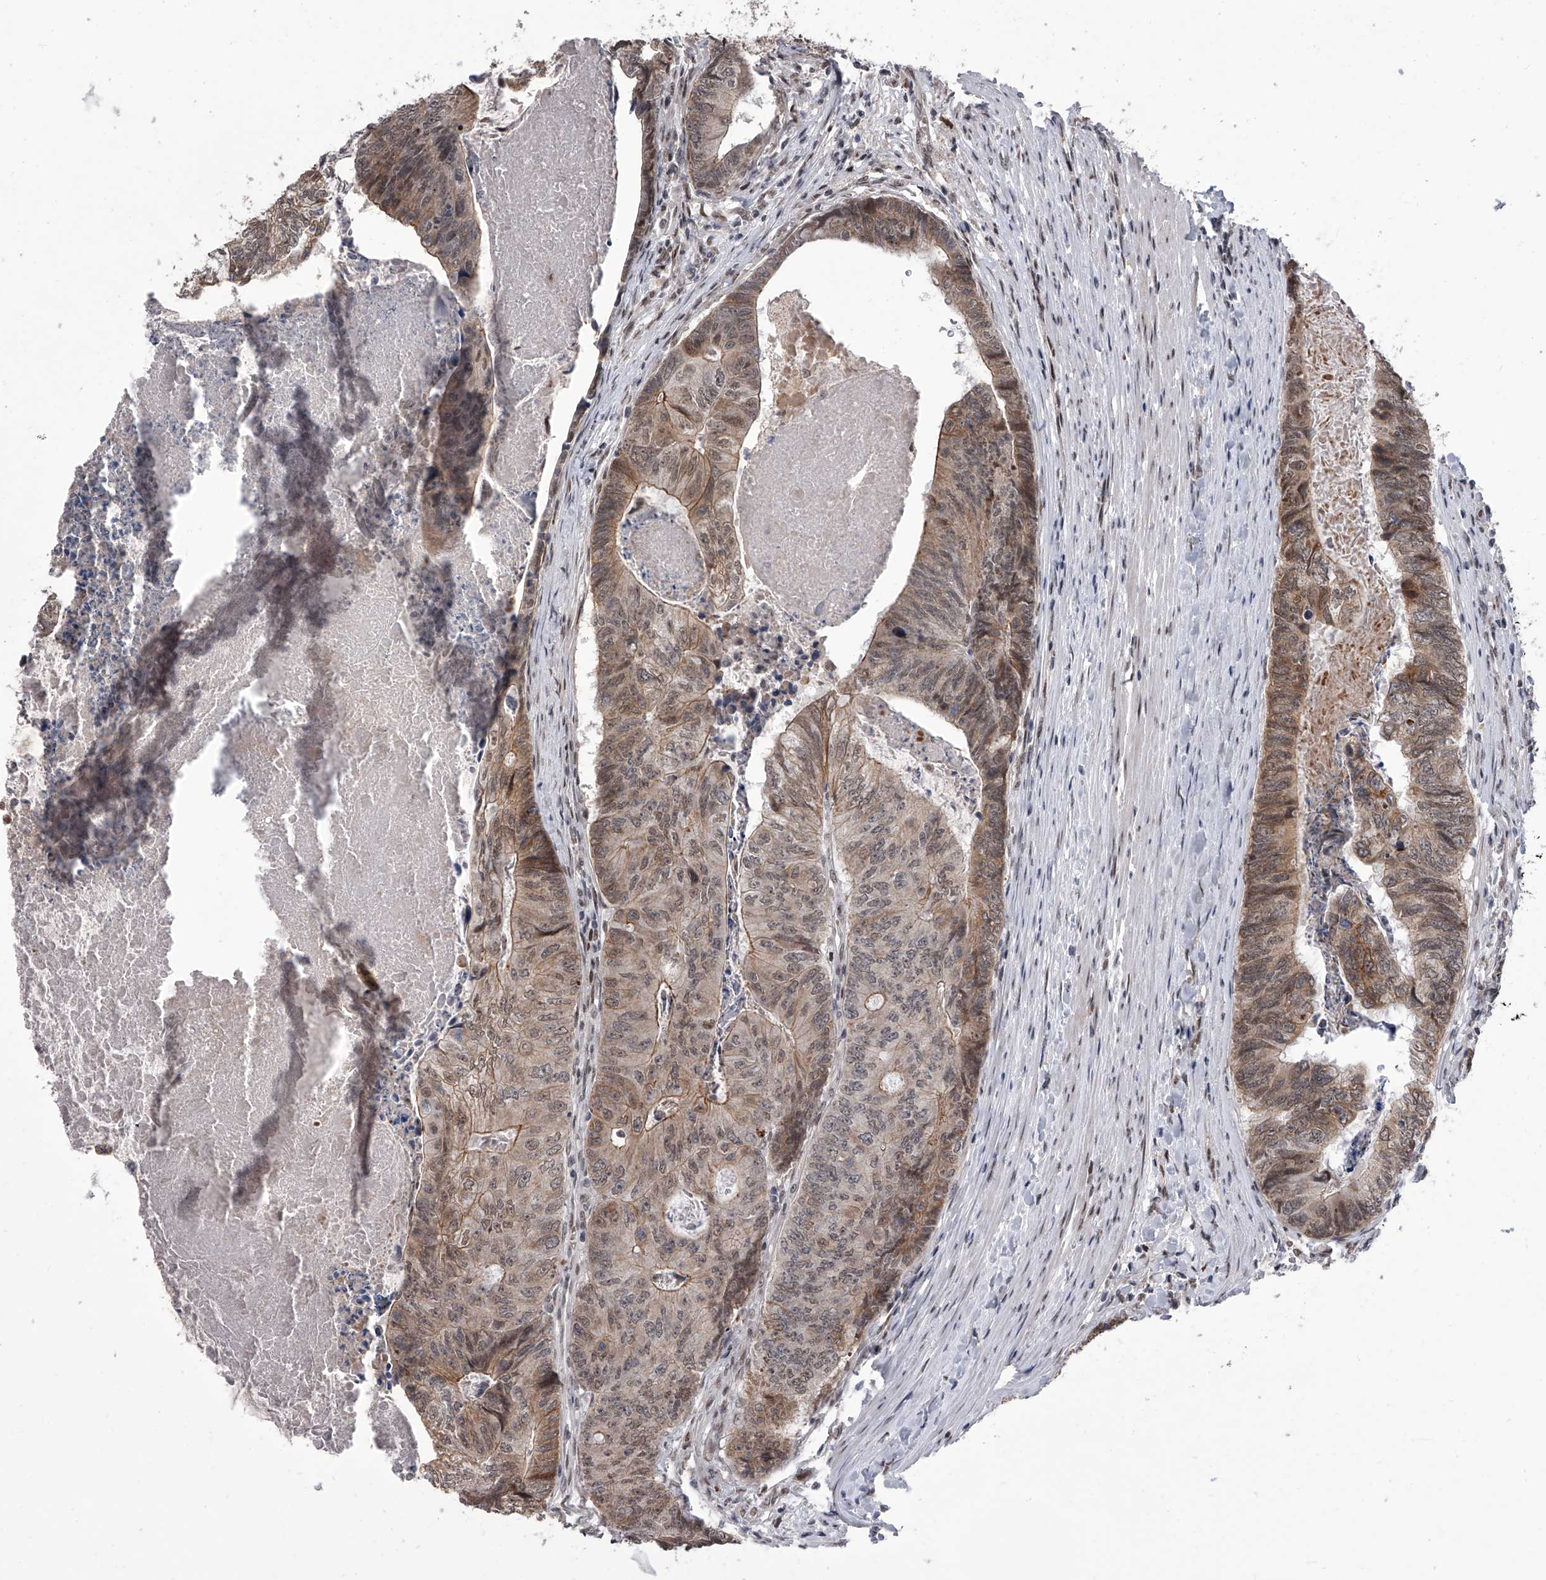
{"staining": {"intensity": "weak", "quantity": ">75%", "location": "cytoplasmic/membranous,nuclear"}, "tissue": "colorectal cancer", "cell_type": "Tumor cells", "image_type": "cancer", "snomed": [{"axis": "morphology", "description": "Adenocarcinoma, NOS"}, {"axis": "topography", "description": "Colon"}], "caption": "Colorectal adenocarcinoma stained with a brown dye demonstrates weak cytoplasmic/membranous and nuclear positive positivity in approximately >75% of tumor cells.", "gene": "ZNF426", "patient": {"sex": "female", "age": 67}}